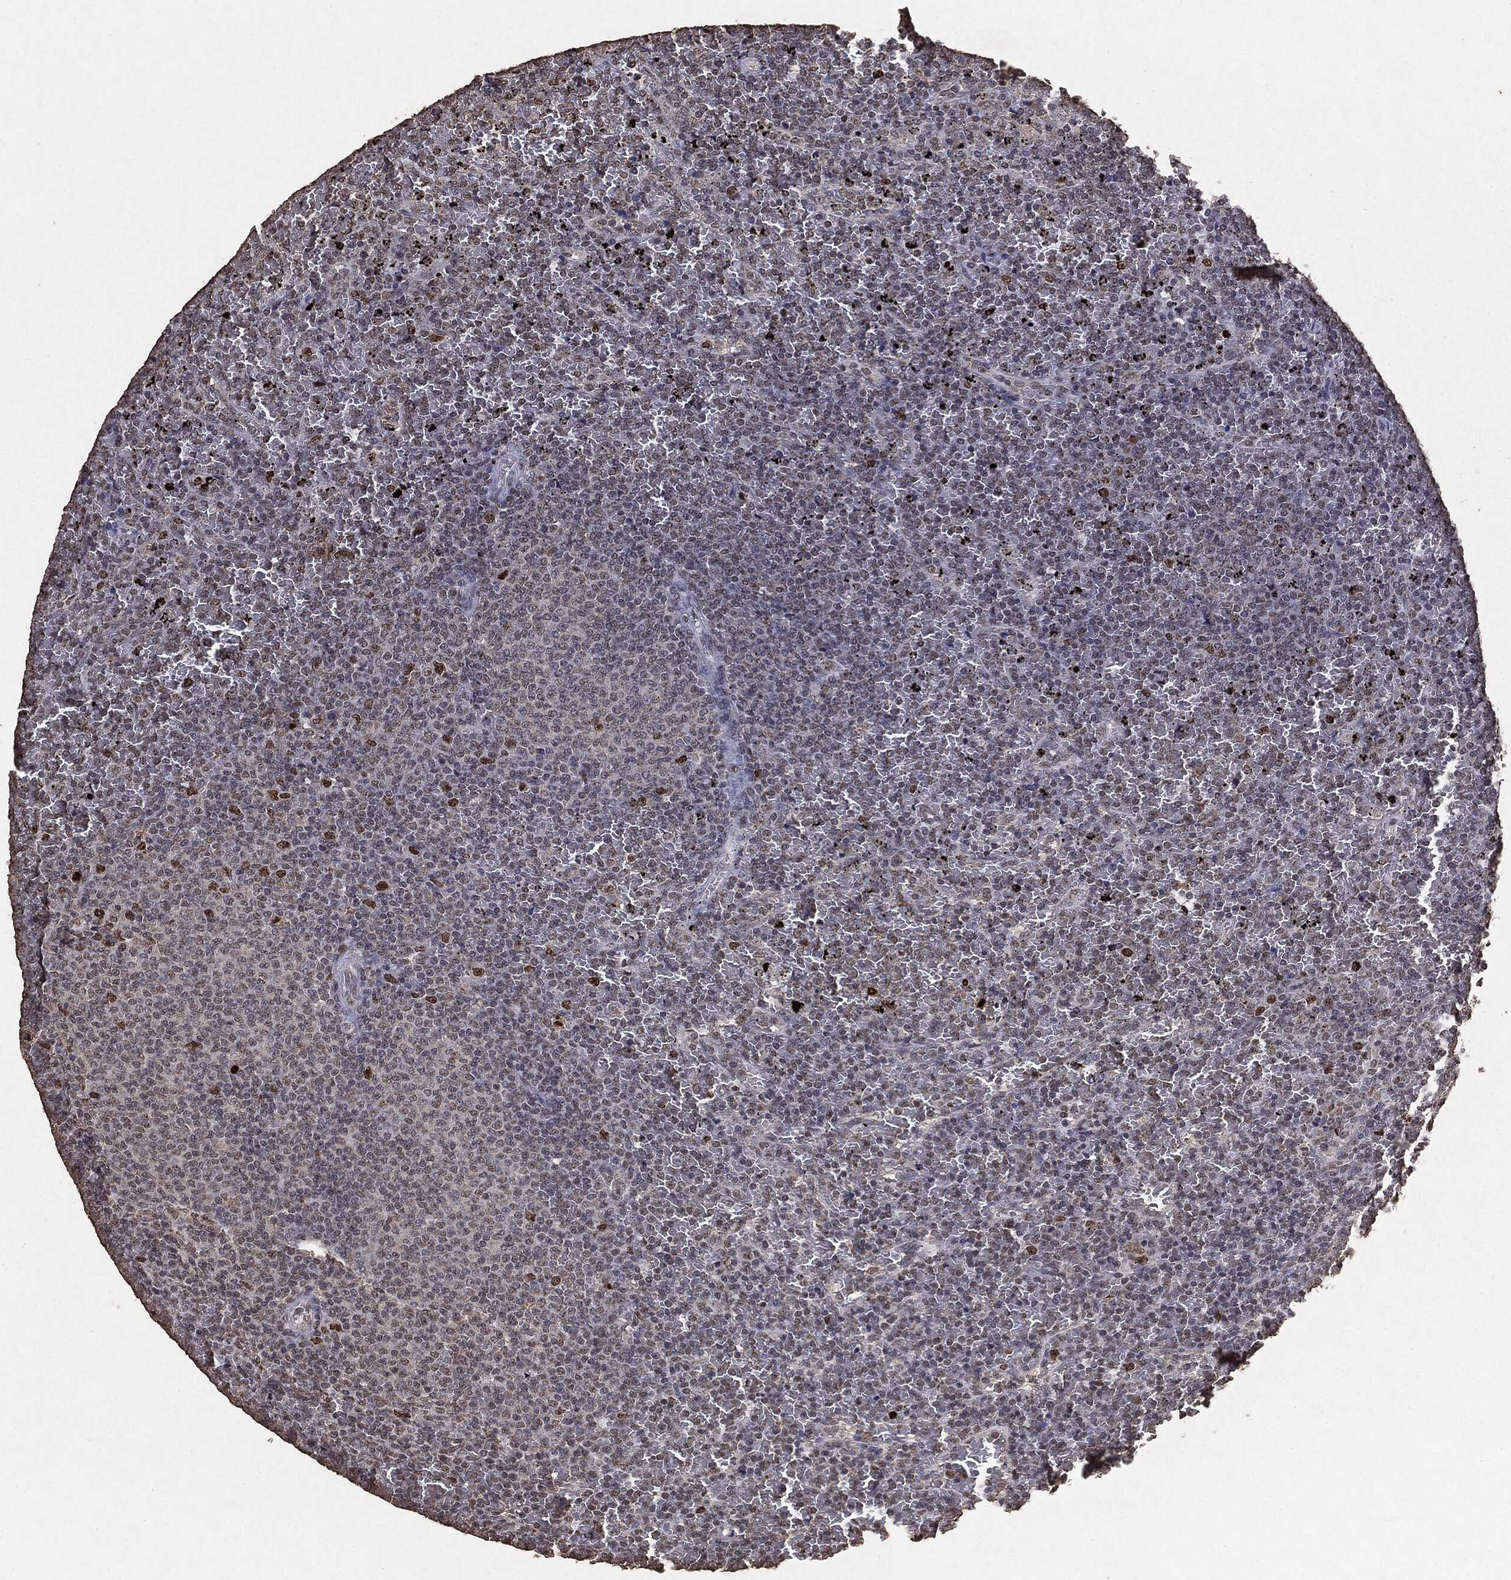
{"staining": {"intensity": "negative", "quantity": "none", "location": "none"}, "tissue": "lymphoma", "cell_type": "Tumor cells", "image_type": "cancer", "snomed": [{"axis": "morphology", "description": "Malignant lymphoma, non-Hodgkin's type, Low grade"}, {"axis": "topography", "description": "Spleen"}], "caption": "Immunohistochemistry micrograph of neoplastic tissue: lymphoma stained with DAB (3,3'-diaminobenzidine) displays no significant protein positivity in tumor cells.", "gene": "RAD18", "patient": {"sex": "female", "age": 77}}